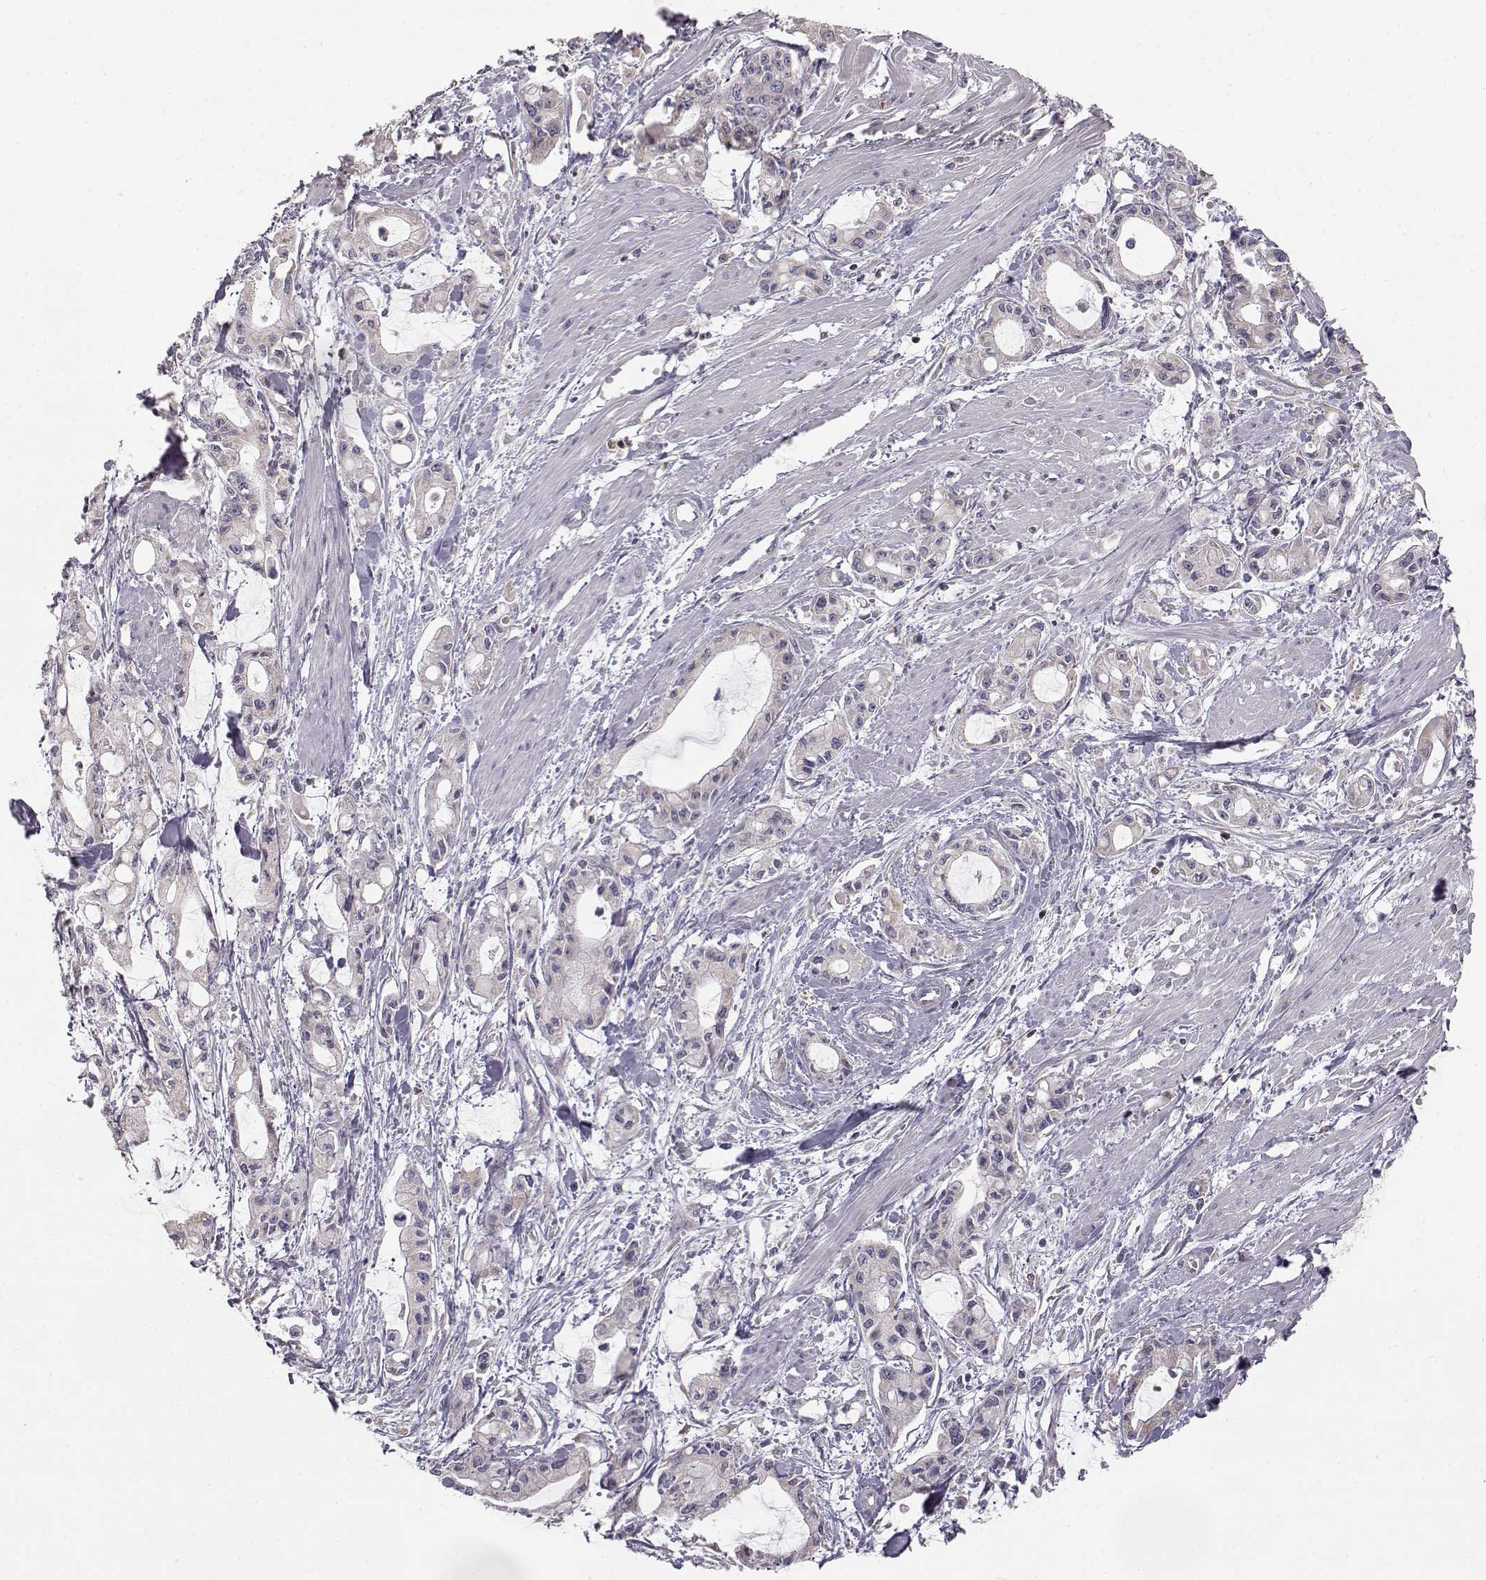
{"staining": {"intensity": "negative", "quantity": "none", "location": "none"}, "tissue": "pancreatic cancer", "cell_type": "Tumor cells", "image_type": "cancer", "snomed": [{"axis": "morphology", "description": "Adenocarcinoma, NOS"}, {"axis": "topography", "description": "Pancreas"}], "caption": "Photomicrograph shows no protein positivity in tumor cells of pancreatic cancer (adenocarcinoma) tissue. (Stains: DAB IHC with hematoxylin counter stain, Microscopy: brightfield microscopy at high magnification).", "gene": "GRAP2", "patient": {"sex": "male", "age": 48}}